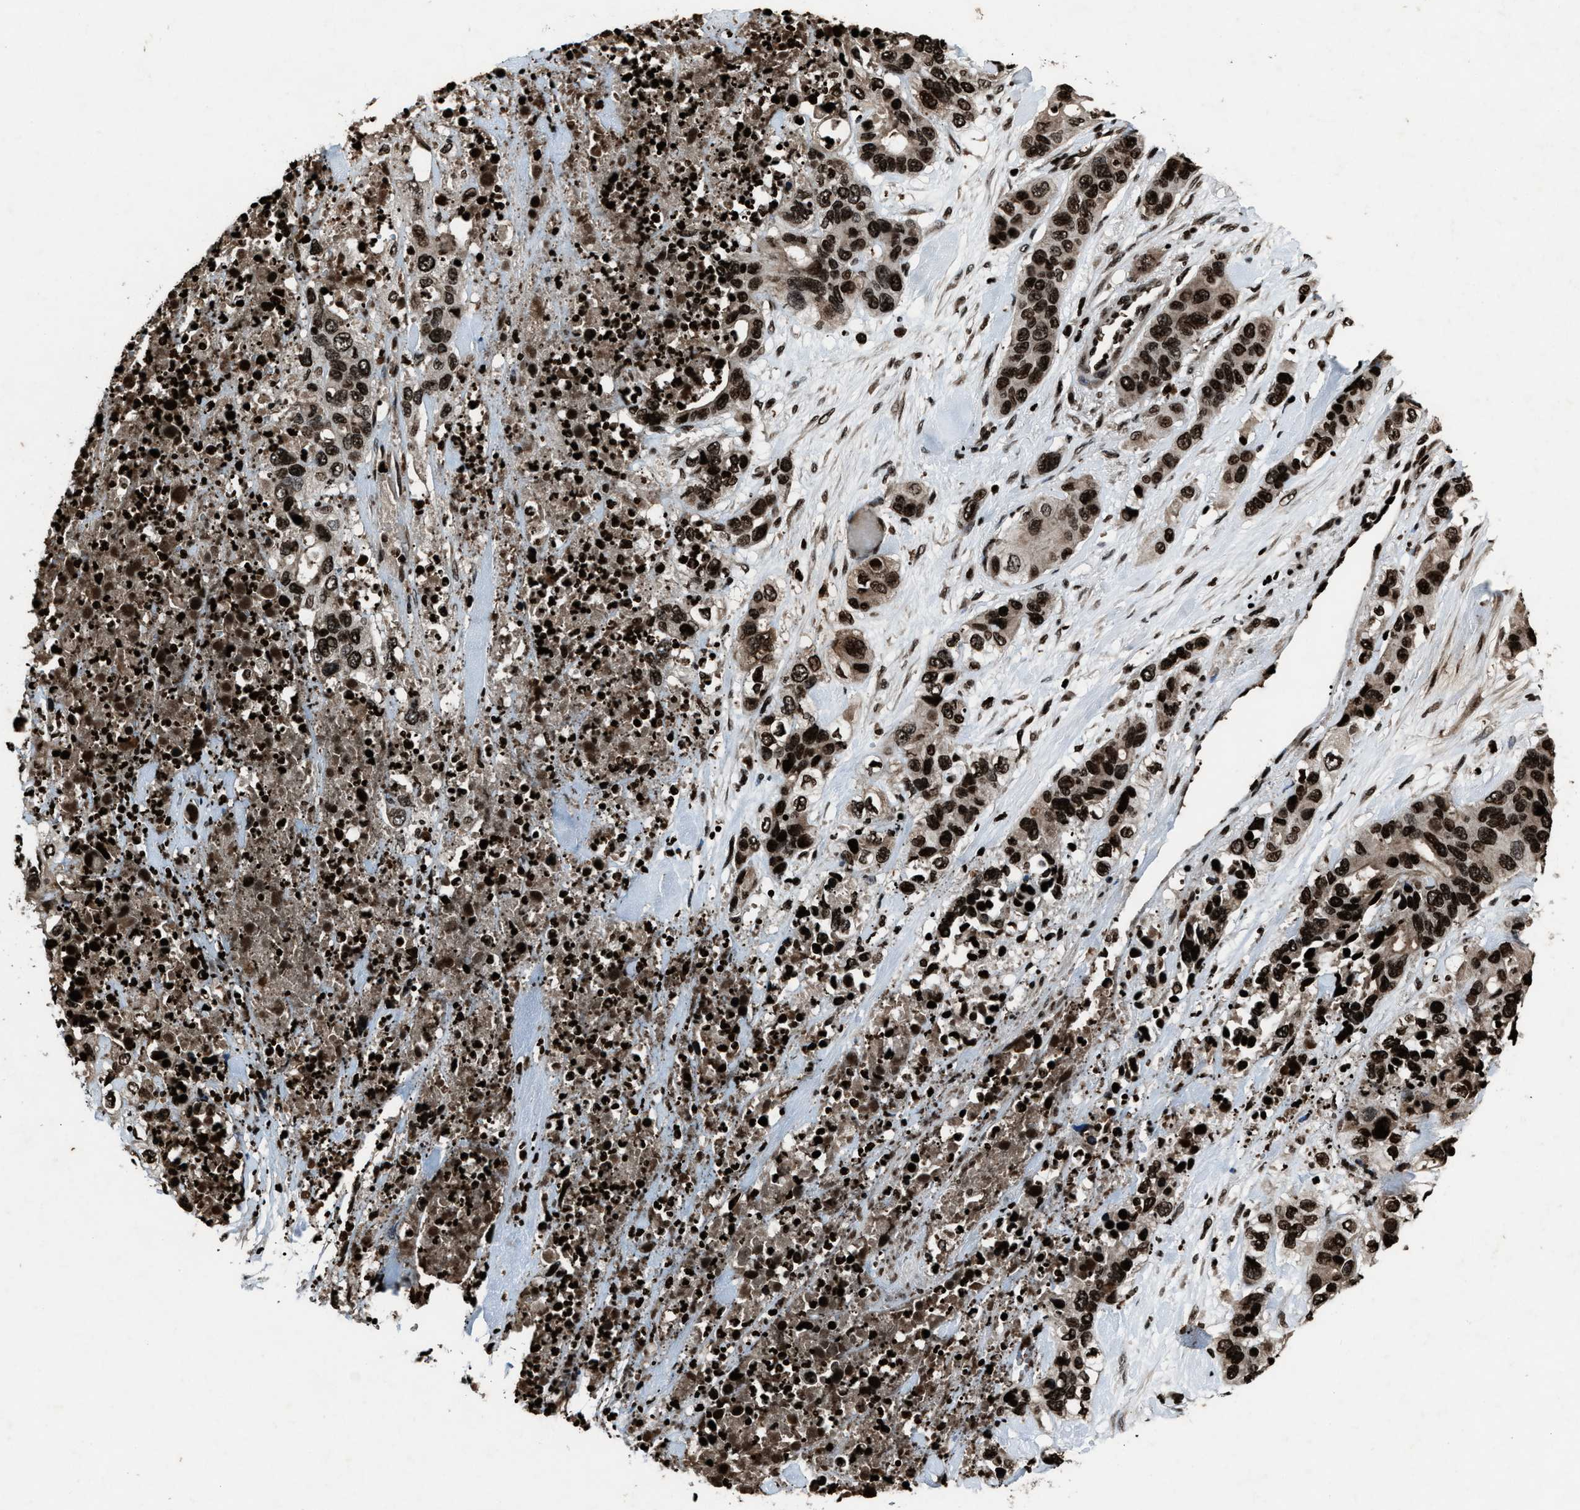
{"staining": {"intensity": "strong", "quantity": ">75%", "location": "nuclear"}, "tissue": "pancreatic cancer", "cell_type": "Tumor cells", "image_type": "cancer", "snomed": [{"axis": "morphology", "description": "Adenocarcinoma, NOS"}, {"axis": "topography", "description": "Pancreas"}], "caption": "High-power microscopy captured an immunohistochemistry (IHC) micrograph of pancreatic cancer, revealing strong nuclear staining in approximately >75% of tumor cells.", "gene": "H4C1", "patient": {"sex": "female", "age": 71}}